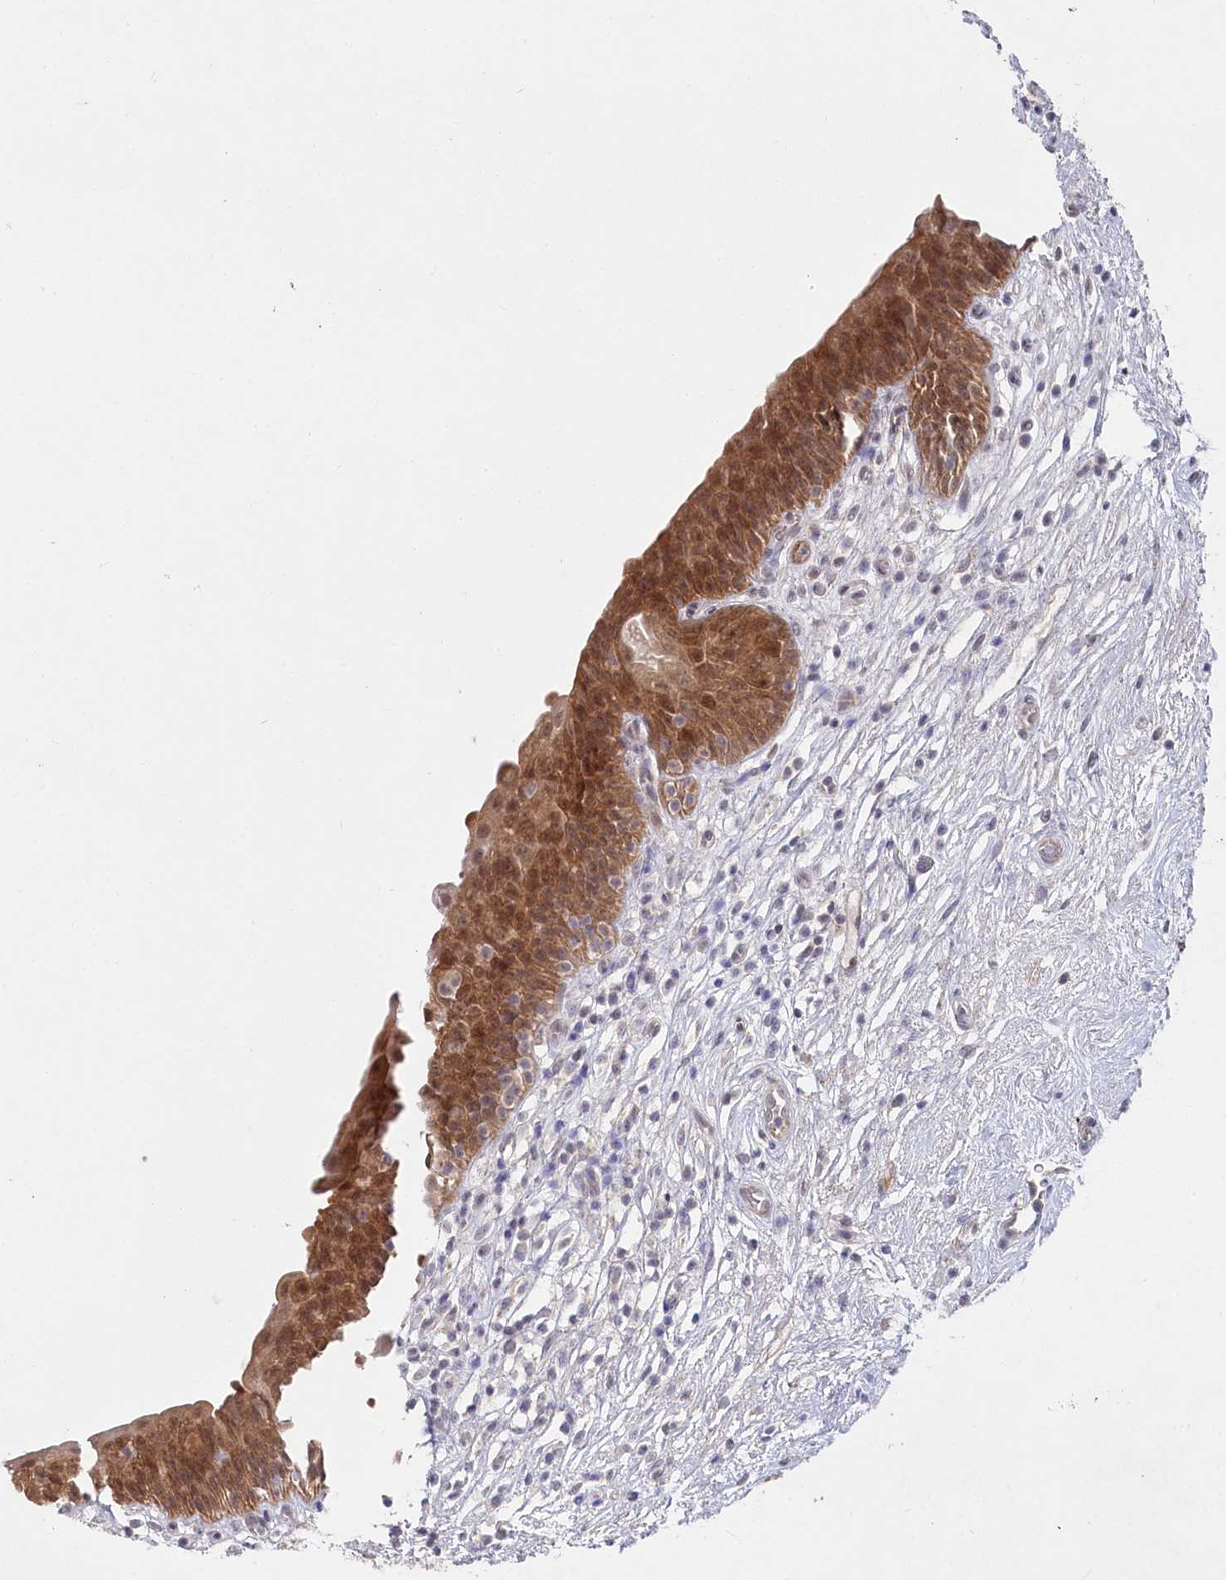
{"staining": {"intensity": "moderate", "quantity": ">75%", "location": "cytoplasmic/membranous,nuclear"}, "tissue": "urinary bladder", "cell_type": "Urothelial cells", "image_type": "normal", "snomed": [{"axis": "morphology", "description": "Normal tissue, NOS"}, {"axis": "topography", "description": "Urinary bladder"}], "caption": "The image shows immunohistochemical staining of unremarkable urinary bladder. There is moderate cytoplasmic/membranous,nuclear staining is identified in about >75% of urothelial cells. The protein of interest is shown in brown color, while the nuclei are stained blue.", "gene": "AAMDC", "patient": {"sex": "male", "age": 83}}